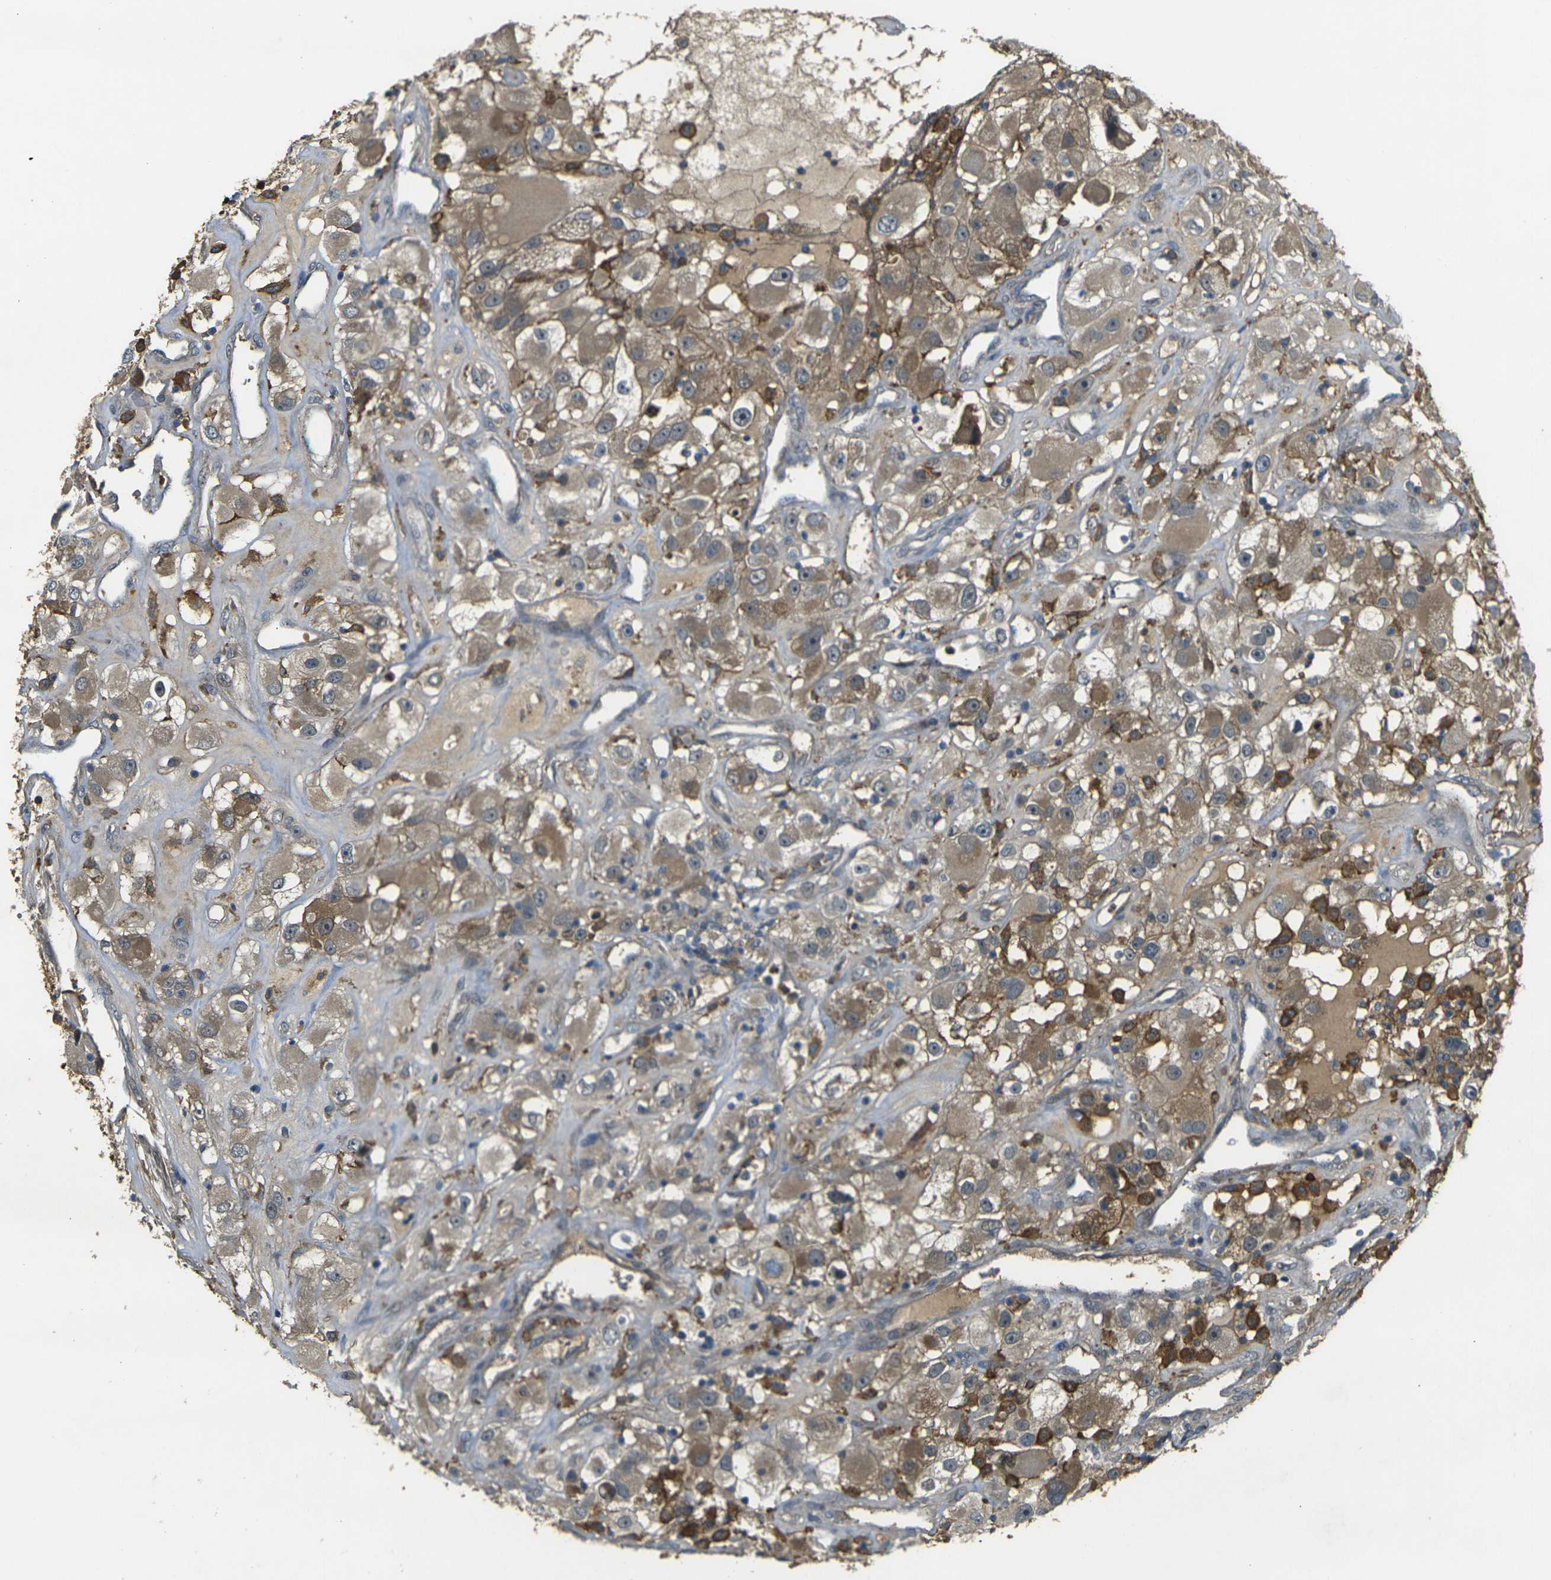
{"staining": {"intensity": "moderate", "quantity": ">75%", "location": "cytoplasmic/membranous"}, "tissue": "renal cancer", "cell_type": "Tumor cells", "image_type": "cancer", "snomed": [{"axis": "morphology", "description": "Adenocarcinoma, NOS"}, {"axis": "topography", "description": "Kidney"}], "caption": "Human adenocarcinoma (renal) stained with a protein marker reveals moderate staining in tumor cells.", "gene": "PIGL", "patient": {"sex": "female", "age": 52}}